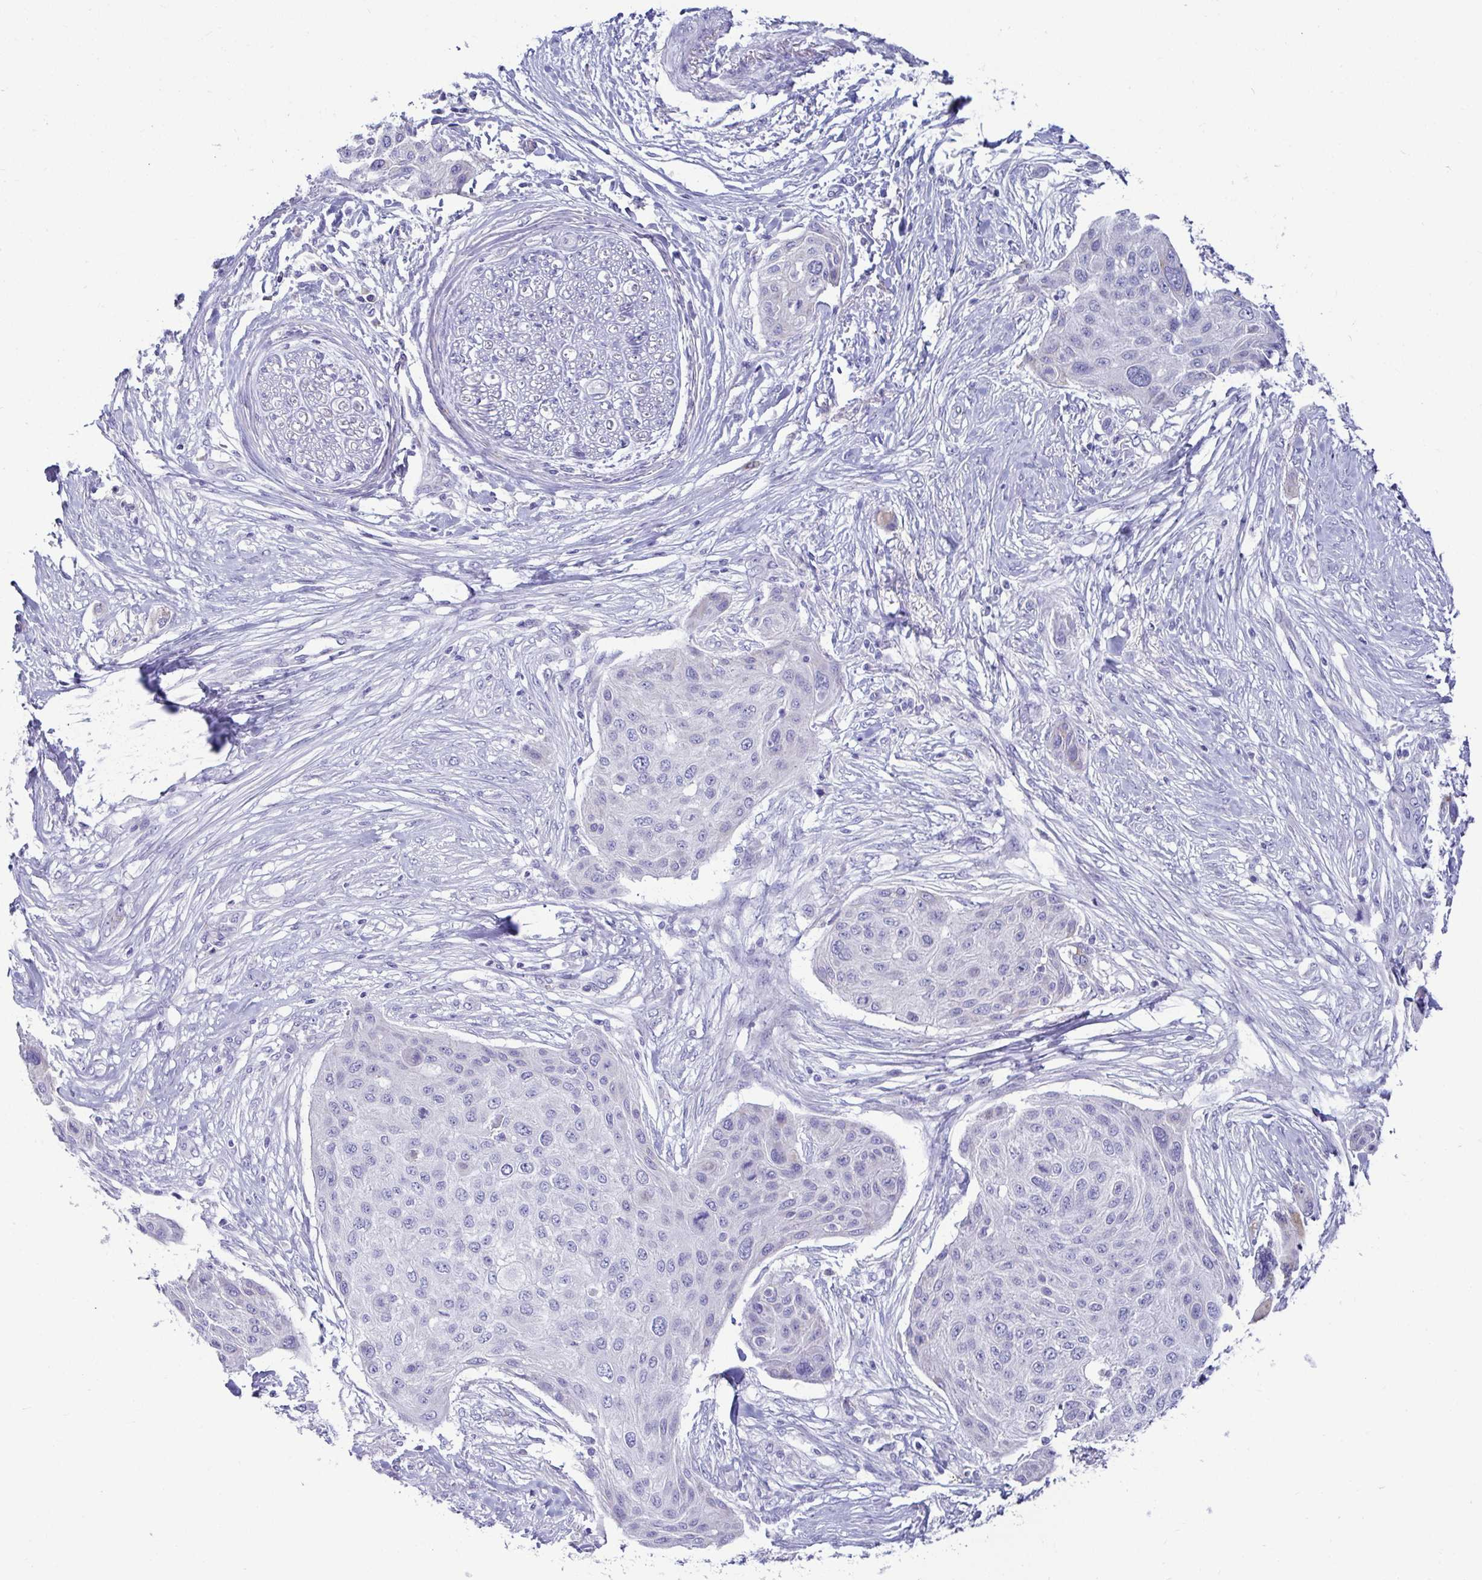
{"staining": {"intensity": "negative", "quantity": "none", "location": "none"}, "tissue": "skin cancer", "cell_type": "Tumor cells", "image_type": "cancer", "snomed": [{"axis": "morphology", "description": "Squamous cell carcinoma, NOS"}, {"axis": "topography", "description": "Skin"}], "caption": "Immunohistochemical staining of squamous cell carcinoma (skin) demonstrates no significant expression in tumor cells.", "gene": "TFPI2", "patient": {"sex": "female", "age": 87}}